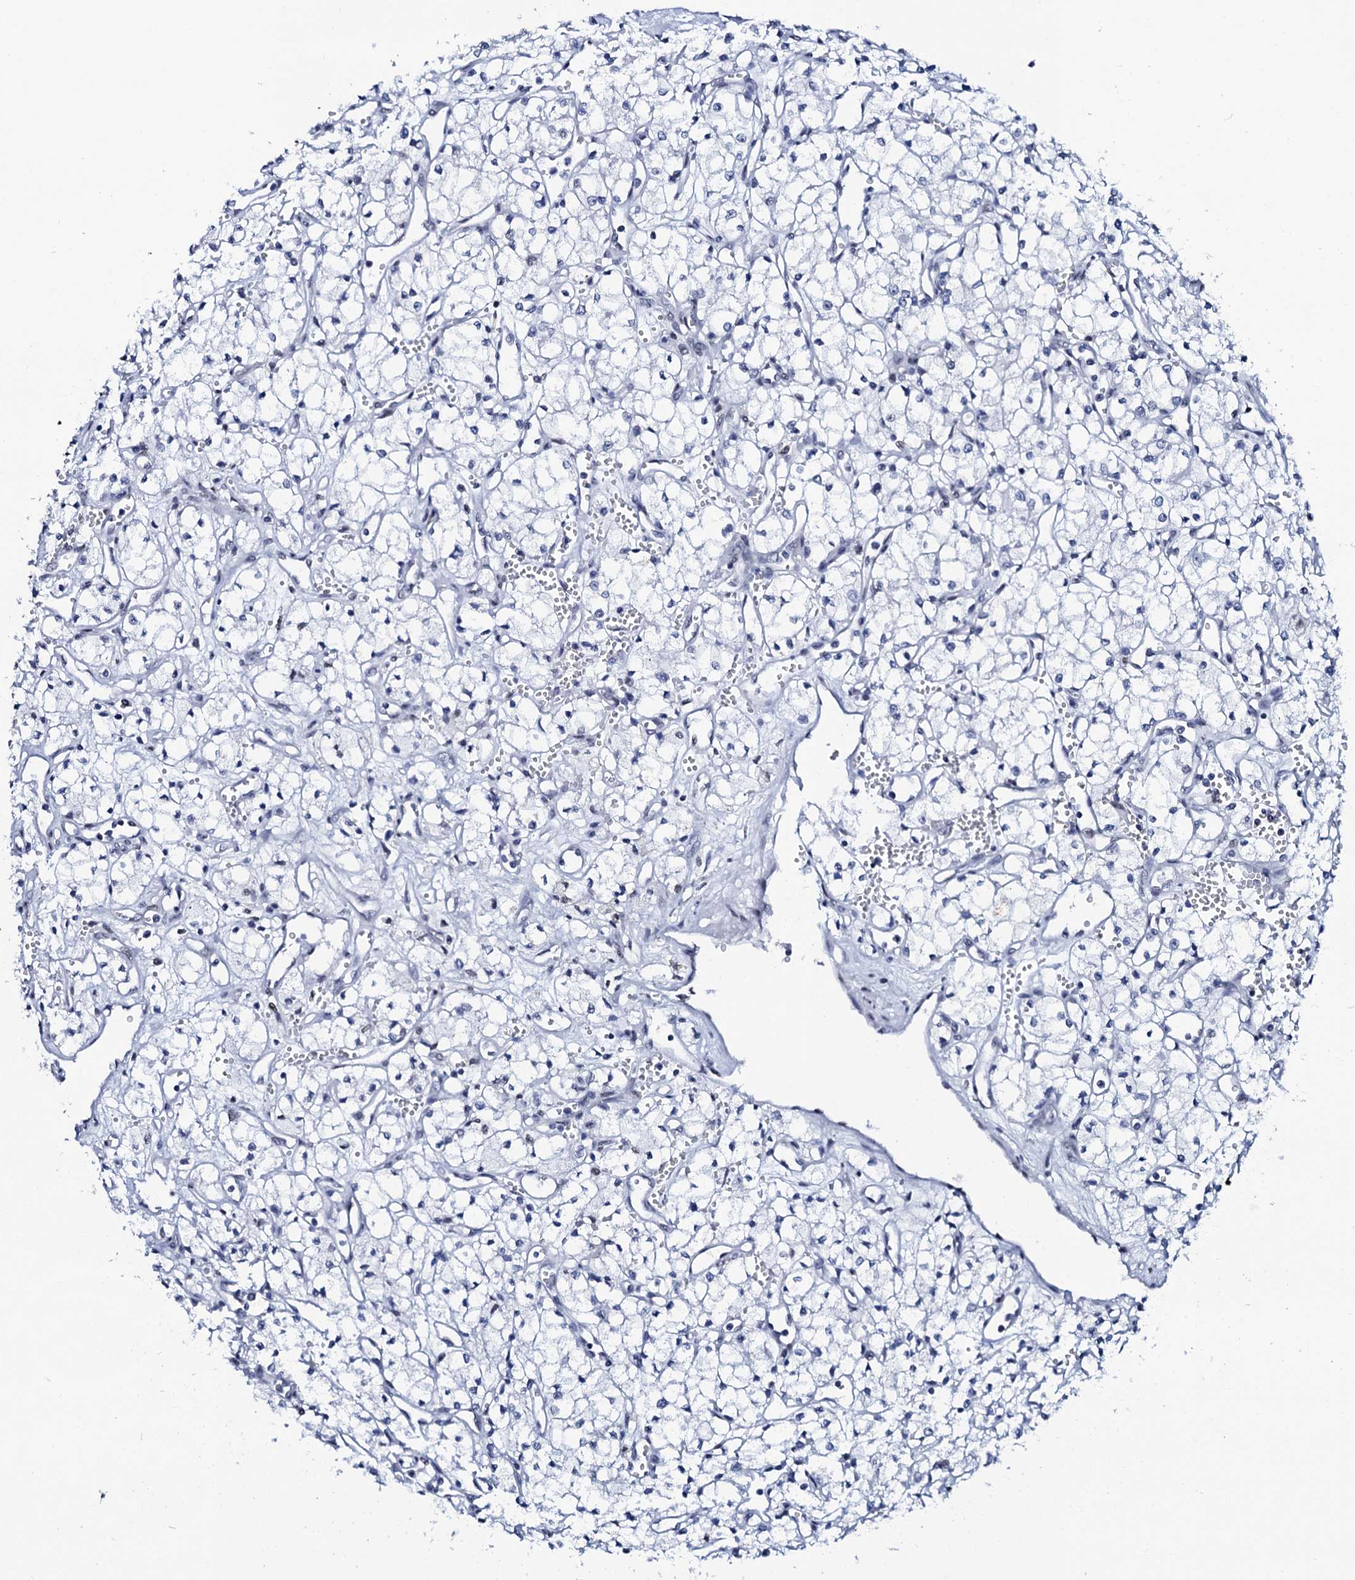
{"staining": {"intensity": "negative", "quantity": "none", "location": "none"}, "tissue": "renal cancer", "cell_type": "Tumor cells", "image_type": "cancer", "snomed": [{"axis": "morphology", "description": "Adenocarcinoma, NOS"}, {"axis": "topography", "description": "Kidney"}], "caption": "Human renal adenocarcinoma stained for a protein using IHC displays no expression in tumor cells.", "gene": "SPATA19", "patient": {"sex": "male", "age": 59}}